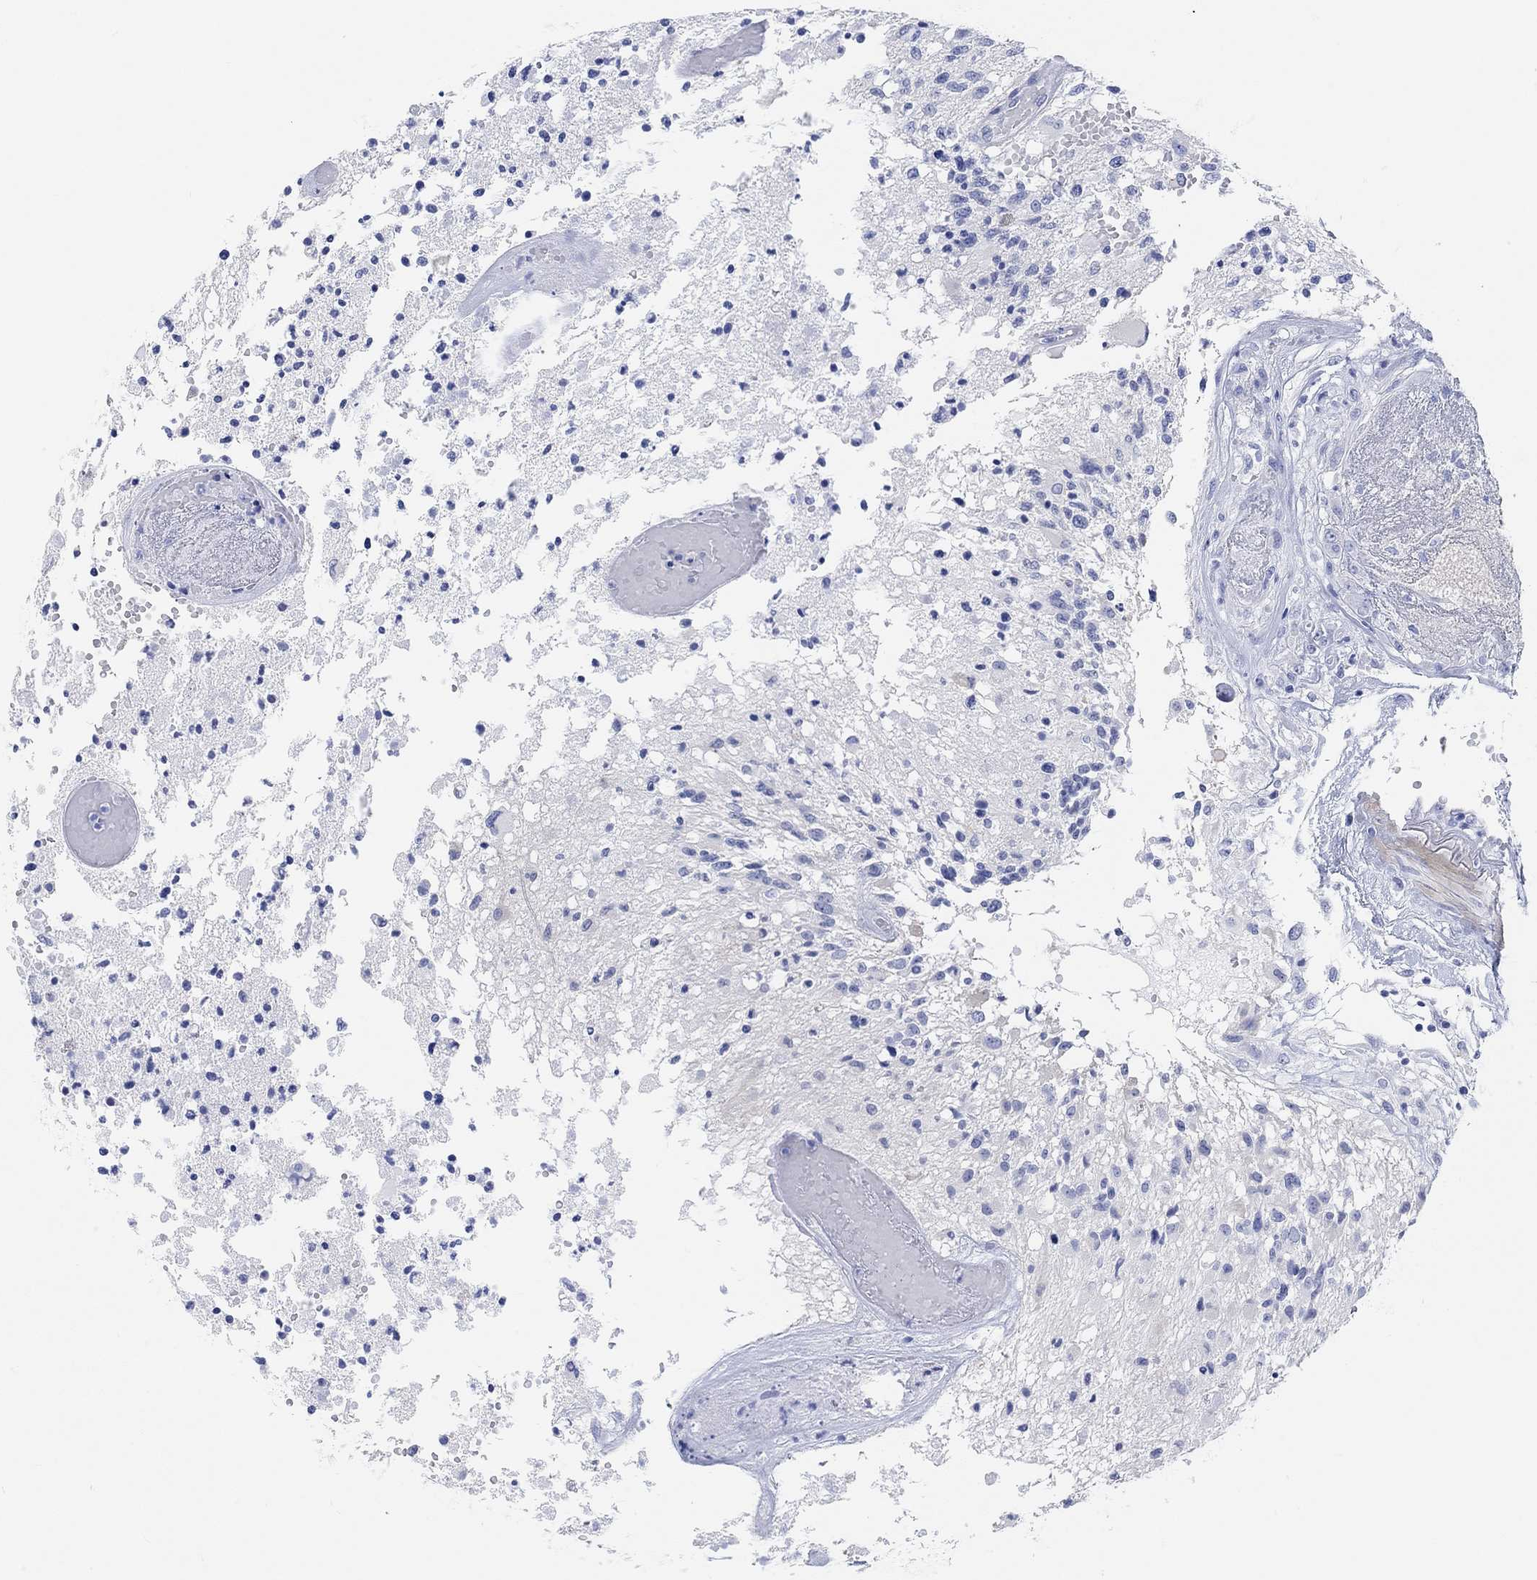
{"staining": {"intensity": "negative", "quantity": "none", "location": "none"}, "tissue": "glioma", "cell_type": "Tumor cells", "image_type": "cancer", "snomed": [{"axis": "morphology", "description": "Glioma, malignant, High grade"}, {"axis": "topography", "description": "Brain"}], "caption": "This is a photomicrograph of immunohistochemistry (IHC) staining of glioma, which shows no expression in tumor cells.", "gene": "XIRP2", "patient": {"sex": "female", "age": 63}}